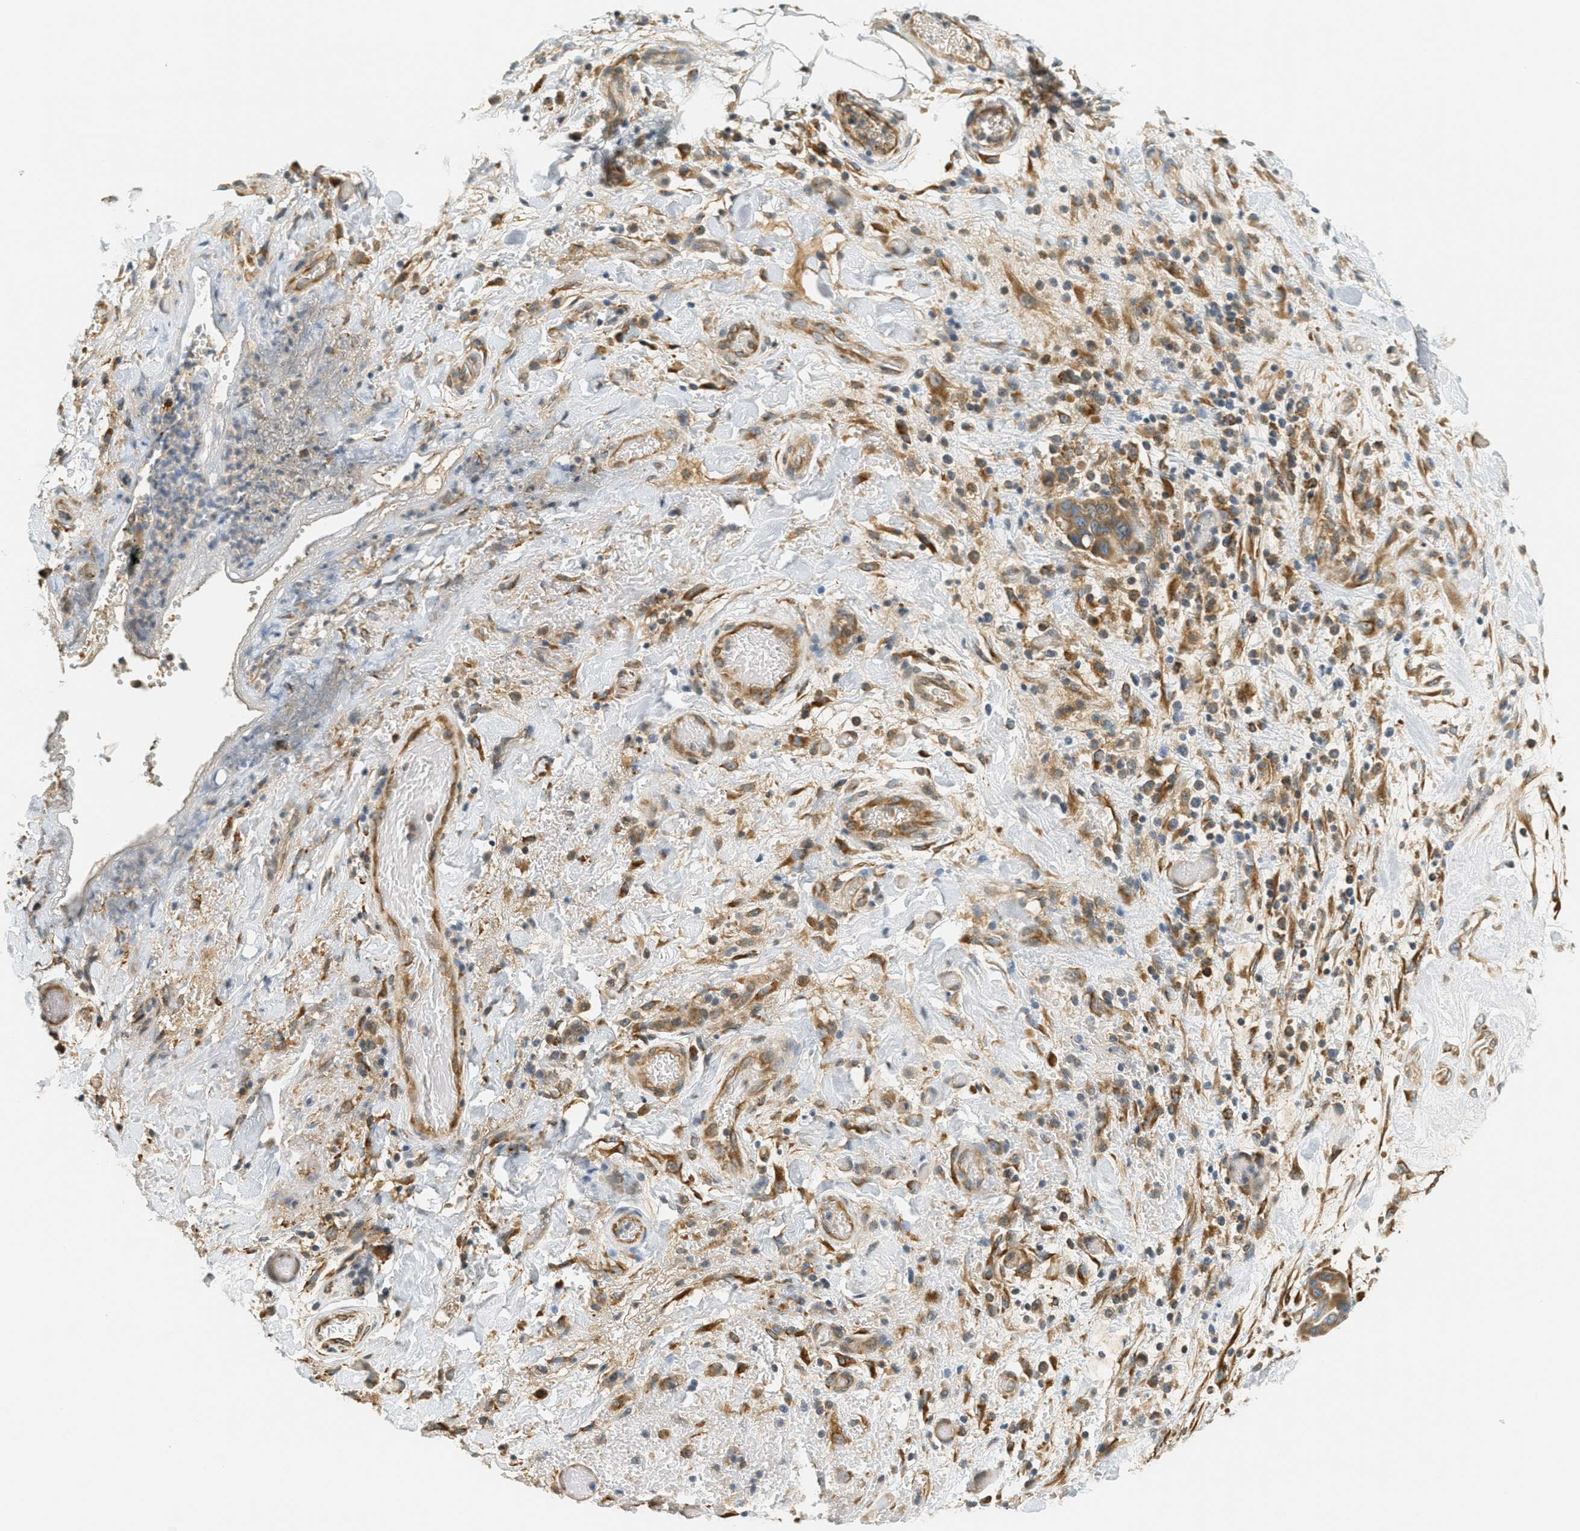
{"staining": {"intensity": "moderate", "quantity": ">75%", "location": "cytoplasmic/membranous"}, "tissue": "pancreatic cancer", "cell_type": "Tumor cells", "image_type": "cancer", "snomed": [{"axis": "morphology", "description": "Adenocarcinoma, NOS"}, {"axis": "topography", "description": "Pancreas"}], "caption": "Pancreatic cancer stained with immunohistochemistry (IHC) demonstrates moderate cytoplasmic/membranous expression in approximately >75% of tumor cells. Using DAB (brown) and hematoxylin (blue) stains, captured at high magnification using brightfield microscopy.", "gene": "PDK1", "patient": {"sex": "female", "age": 71}}